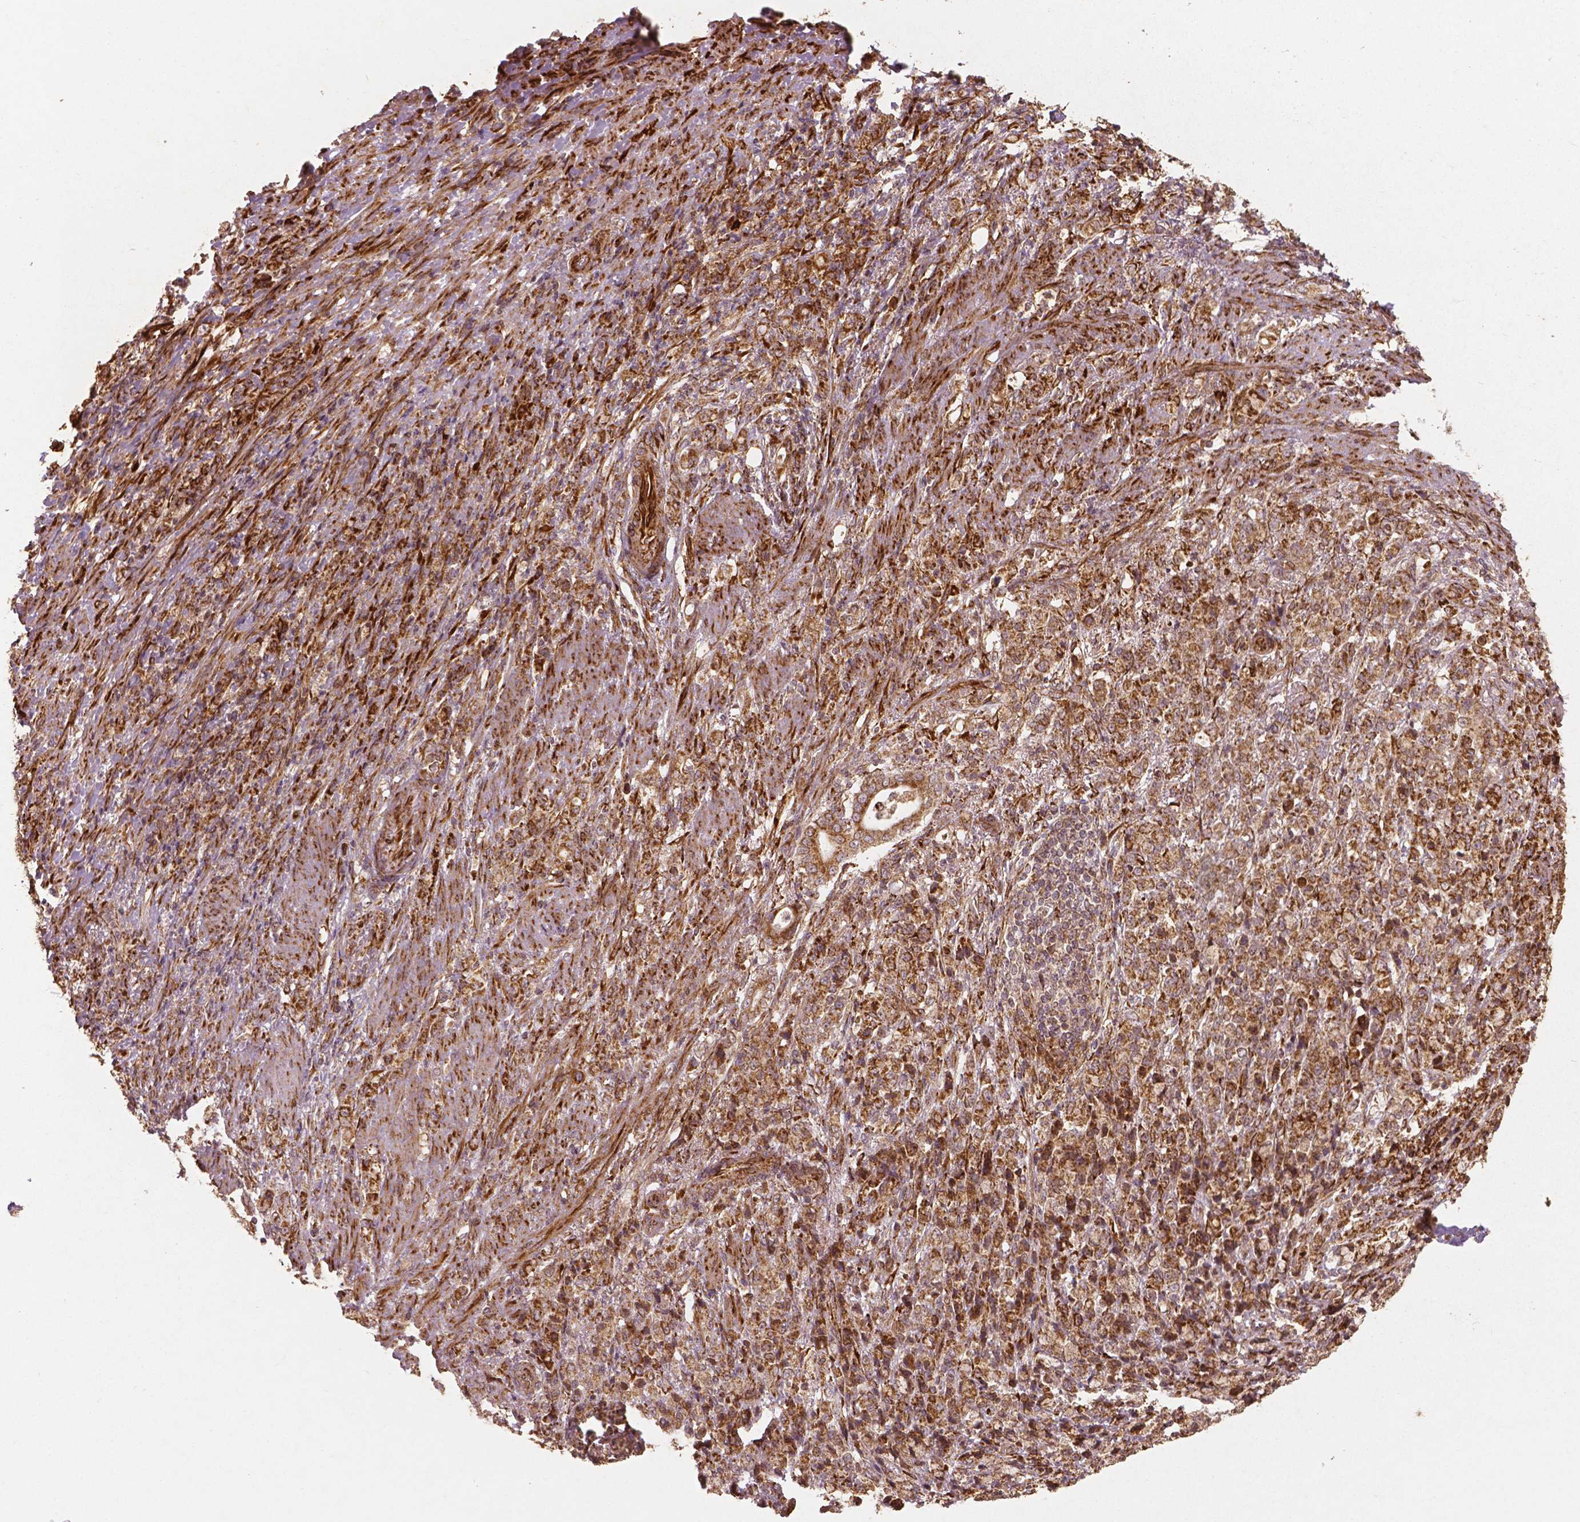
{"staining": {"intensity": "strong", "quantity": ">75%", "location": "cytoplasmic/membranous"}, "tissue": "stomach cancer", "cell_type": "Tumor cells", "image_type": "cancer", "snomed": [{"axis": "morphology", "description": "Adenocarcinoma, NOS"}, {"axis": "topography", "description": "Stomach"}], "caption": "Brown immunohistochemical staining in adenocarcinoma (stomach) shows strong cytoplasmic/membranous expression in approximately >75% of tumor cells.", "gene": "PGAM5", "patient": {"sex": "female", "age": 79}}